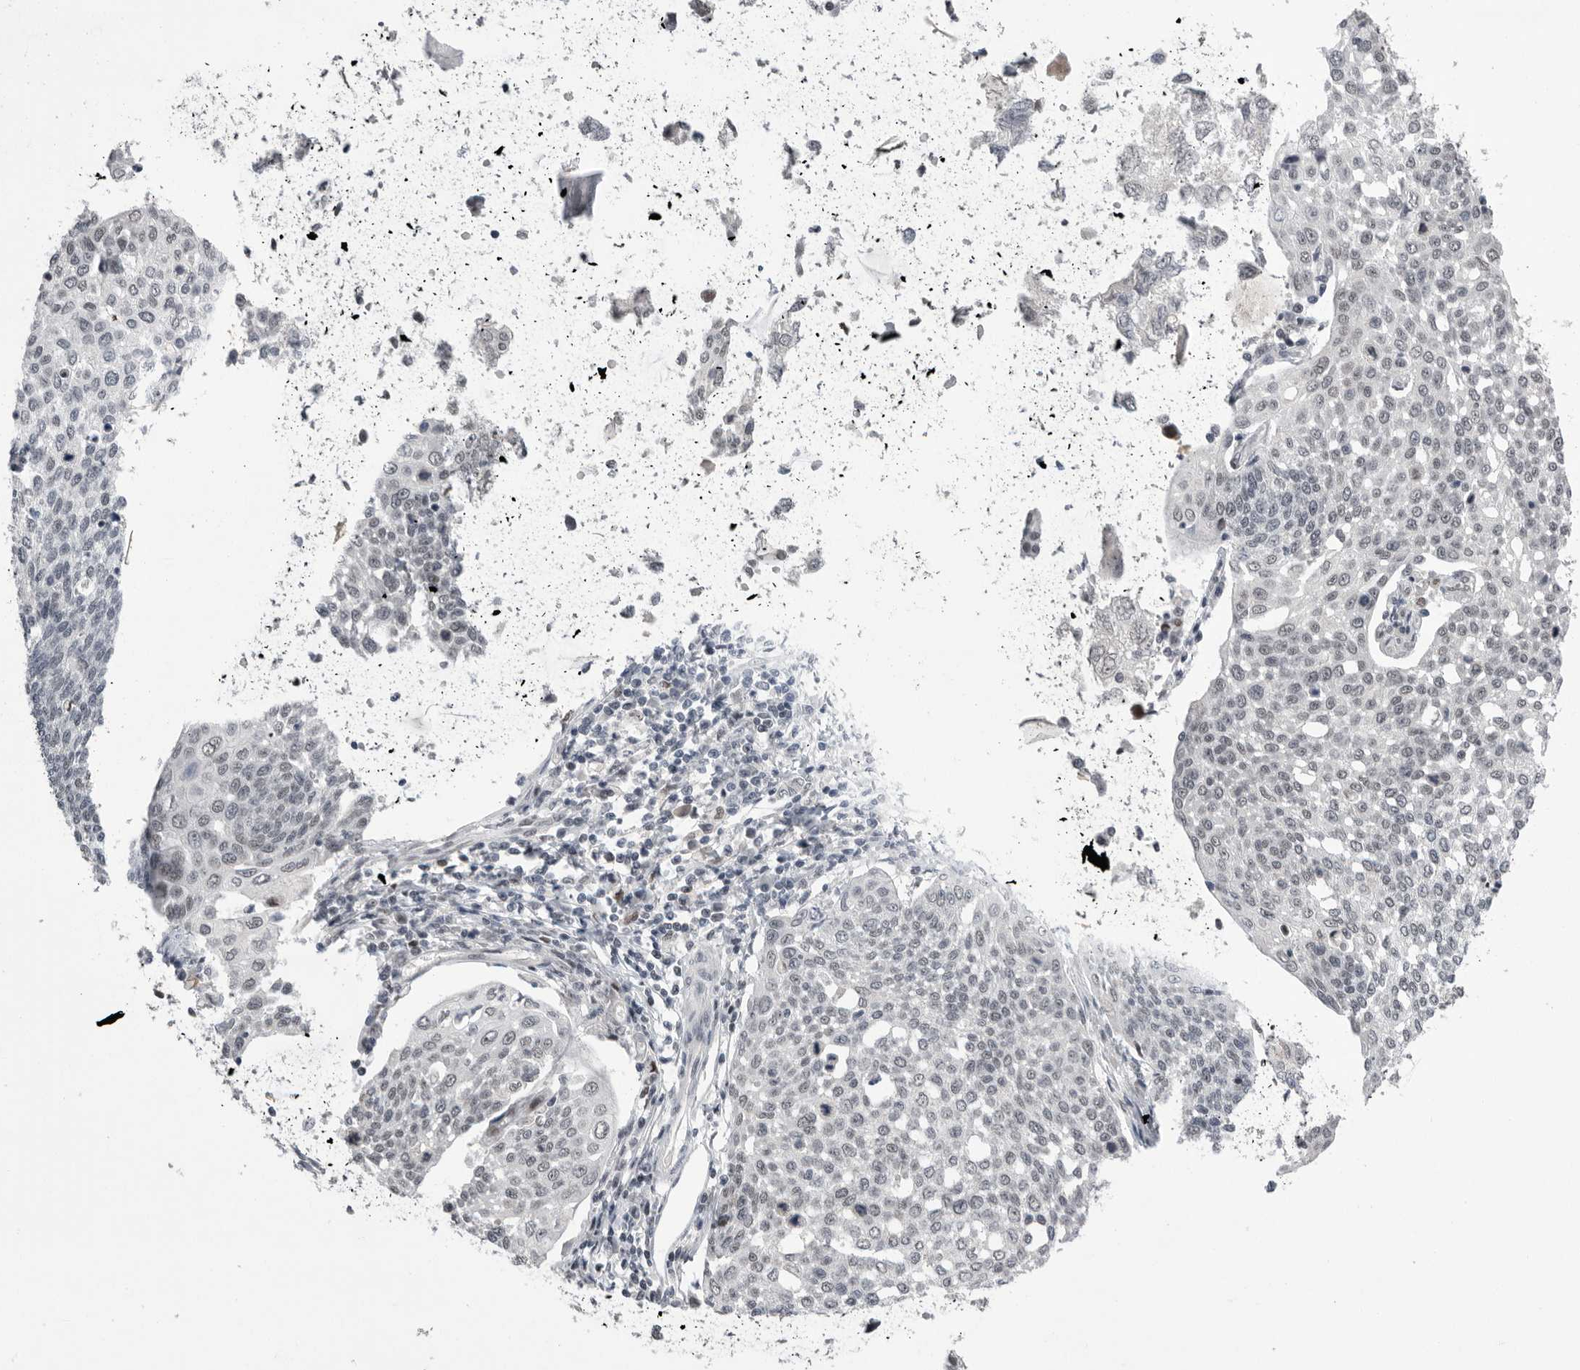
{"staining": {"intensity": "negative", "quantity": "none", "location": "none"}, "tissue": "cervical cancer", "cell_type": "Tumor cells", "image_type": "cancer", "snomed": [{"axis": "morphology", "description": "Squamous cell carcinoma, NOS"}, {"axis": "topography", "description": "Cervix"}], "caption": "IHC of cervical cancer shows no positivity in tumor cells.", "gene": "POU5F1", "patient": {"sex": "female", "age": 34}}